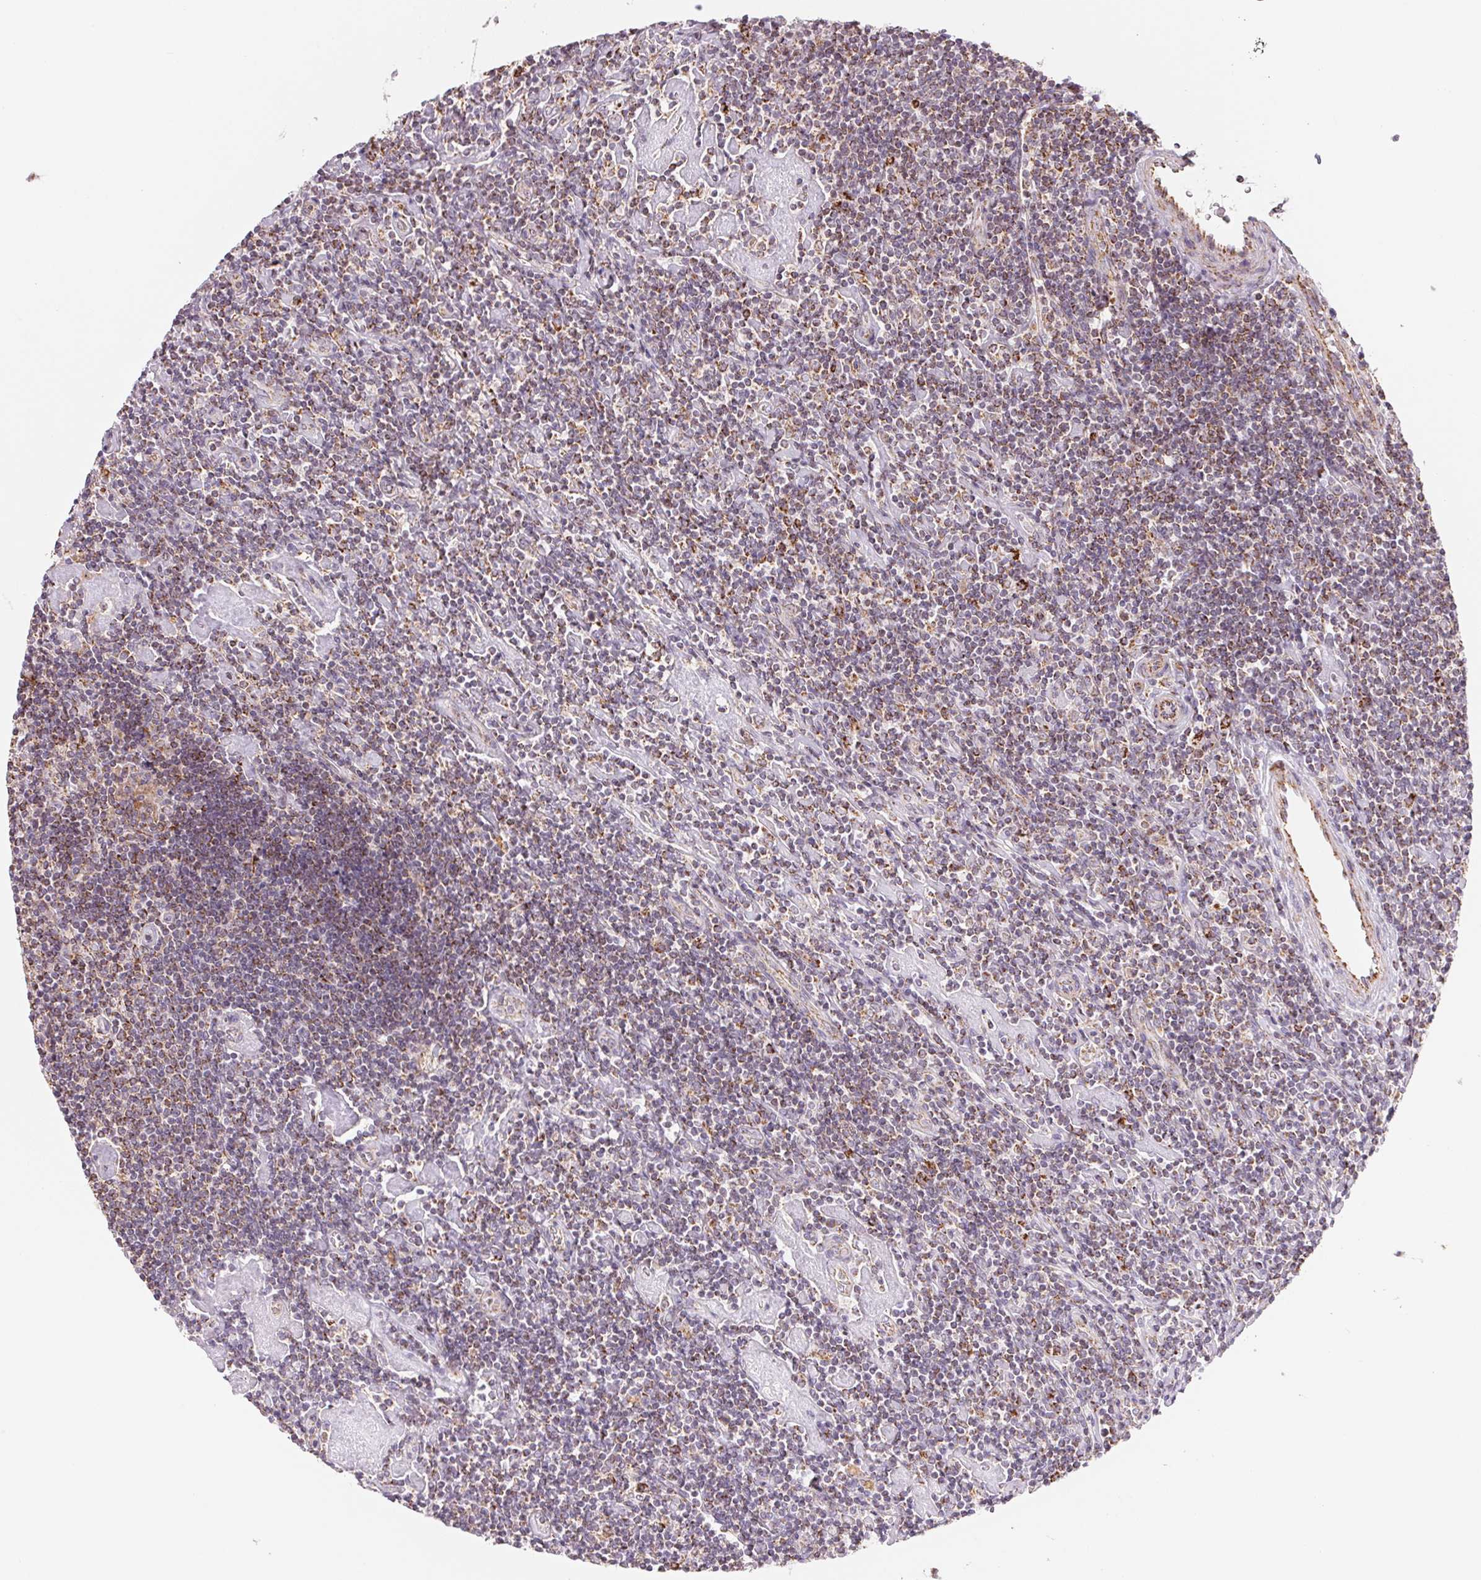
{"staining": {"intensity": "moderate", "quantity": "25%-75%", "location": "cytoplasmic/membranous"}, "tissue": "lymphoma", "cell_type": "Tumor cells", "image_type": "cancer", "snomed": [{"axis": "morphology", "description": "Hodgkin's disease, NOS"}, {"axis": "topography", "description": "Lymph node"}], "caption": "Moderate cytoplasmic/membranous expression for a protein is seen in approximately 25%-75% of tumor cells of Hodgkin's disease using immunohistochemistry.", "gene": "HINT2", "patient": {"sex": "male", "age": 40}}